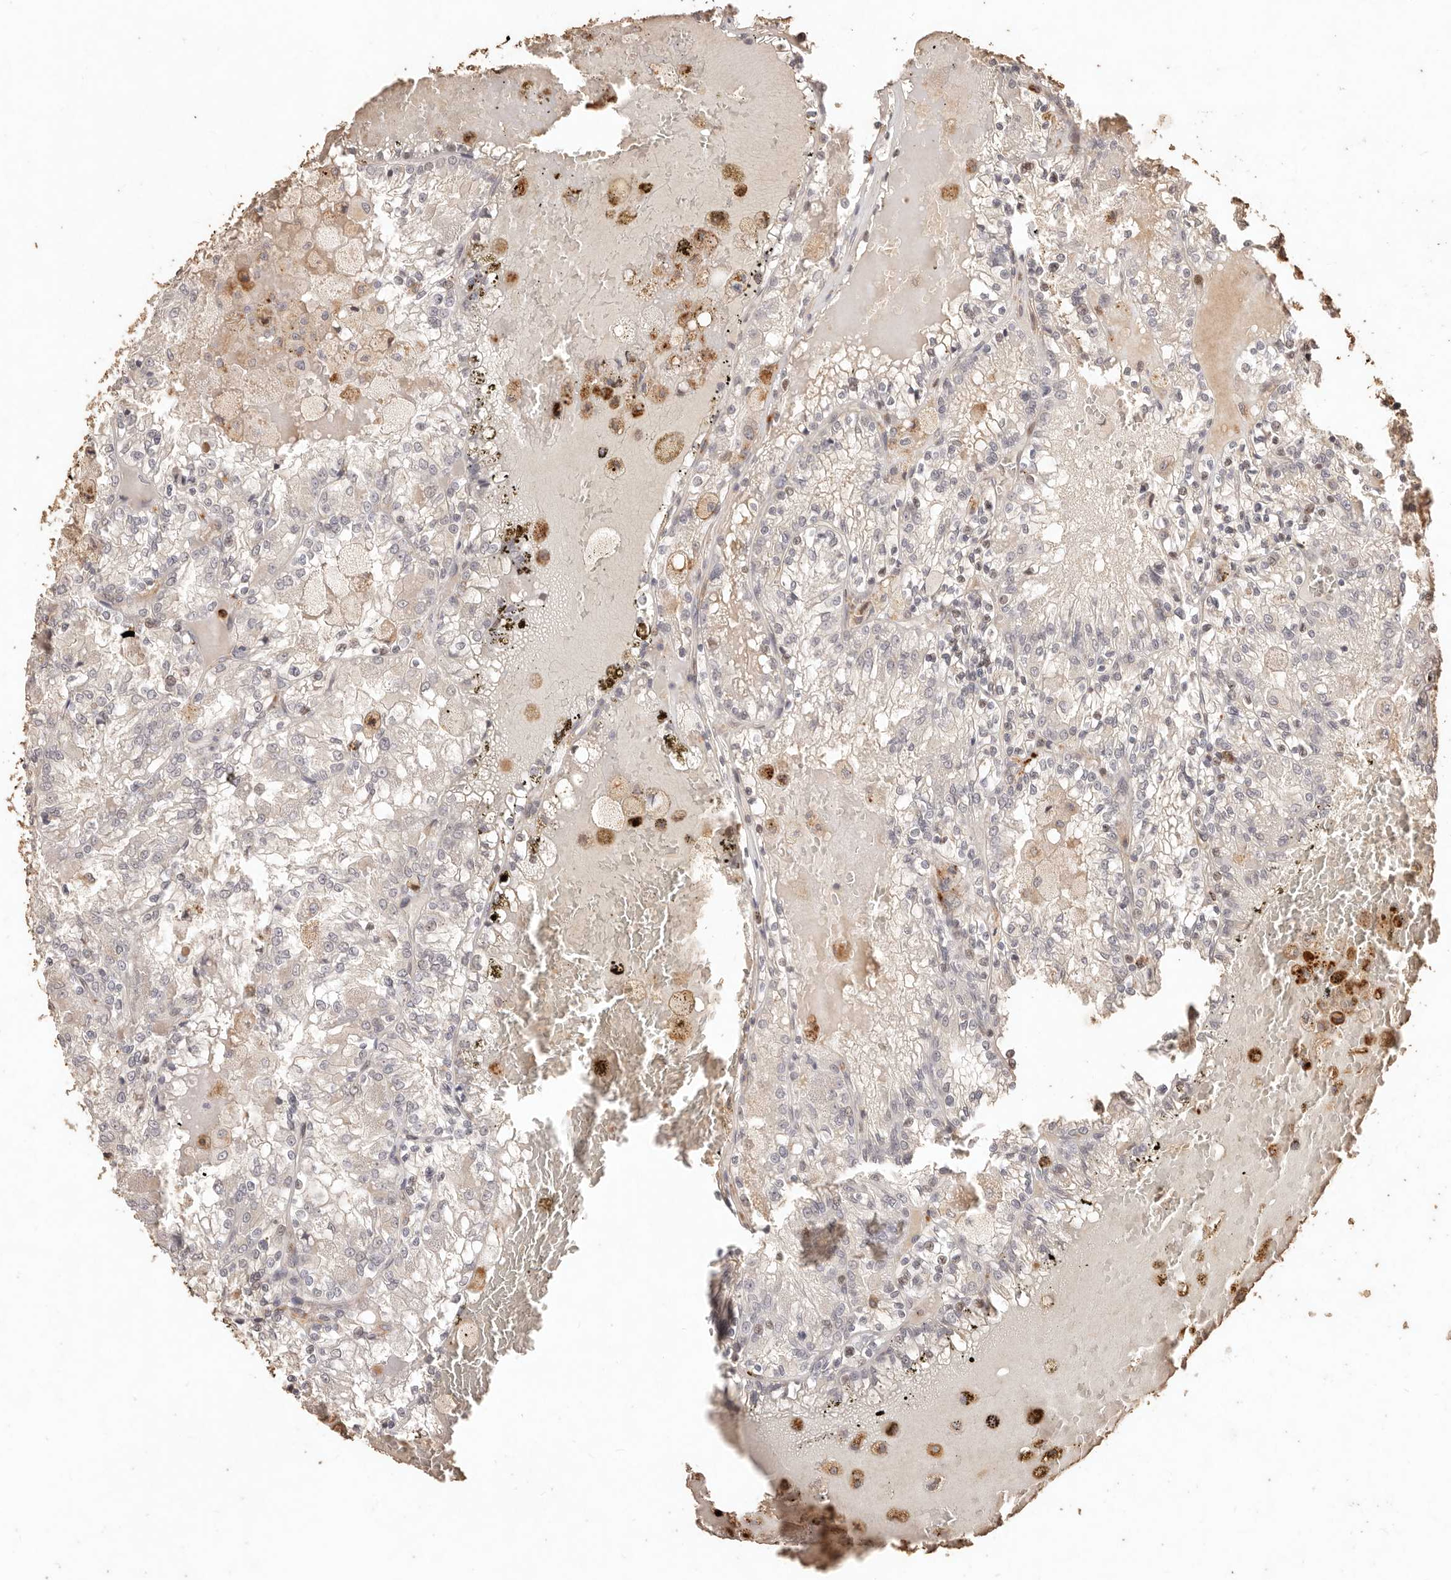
{"staining": {"intensity": "negative", "quantity": "none", "location": "none"}, "tissue": "renal cancer", "cell_type": "Tumor cells", "image_type": "cancer", "snomed": [{"axis": "morphology", "description": "Adenocarcinoma, NOS"}, {"axis": "topography", "description": "Kidney"}], "caption": "Photomicrograph shows no protein staining in tumor cells of renal cancer (adenocarcinoma) tissue.", "gene": "KIF9", "patient": {"sex": "female", "age": 56}}